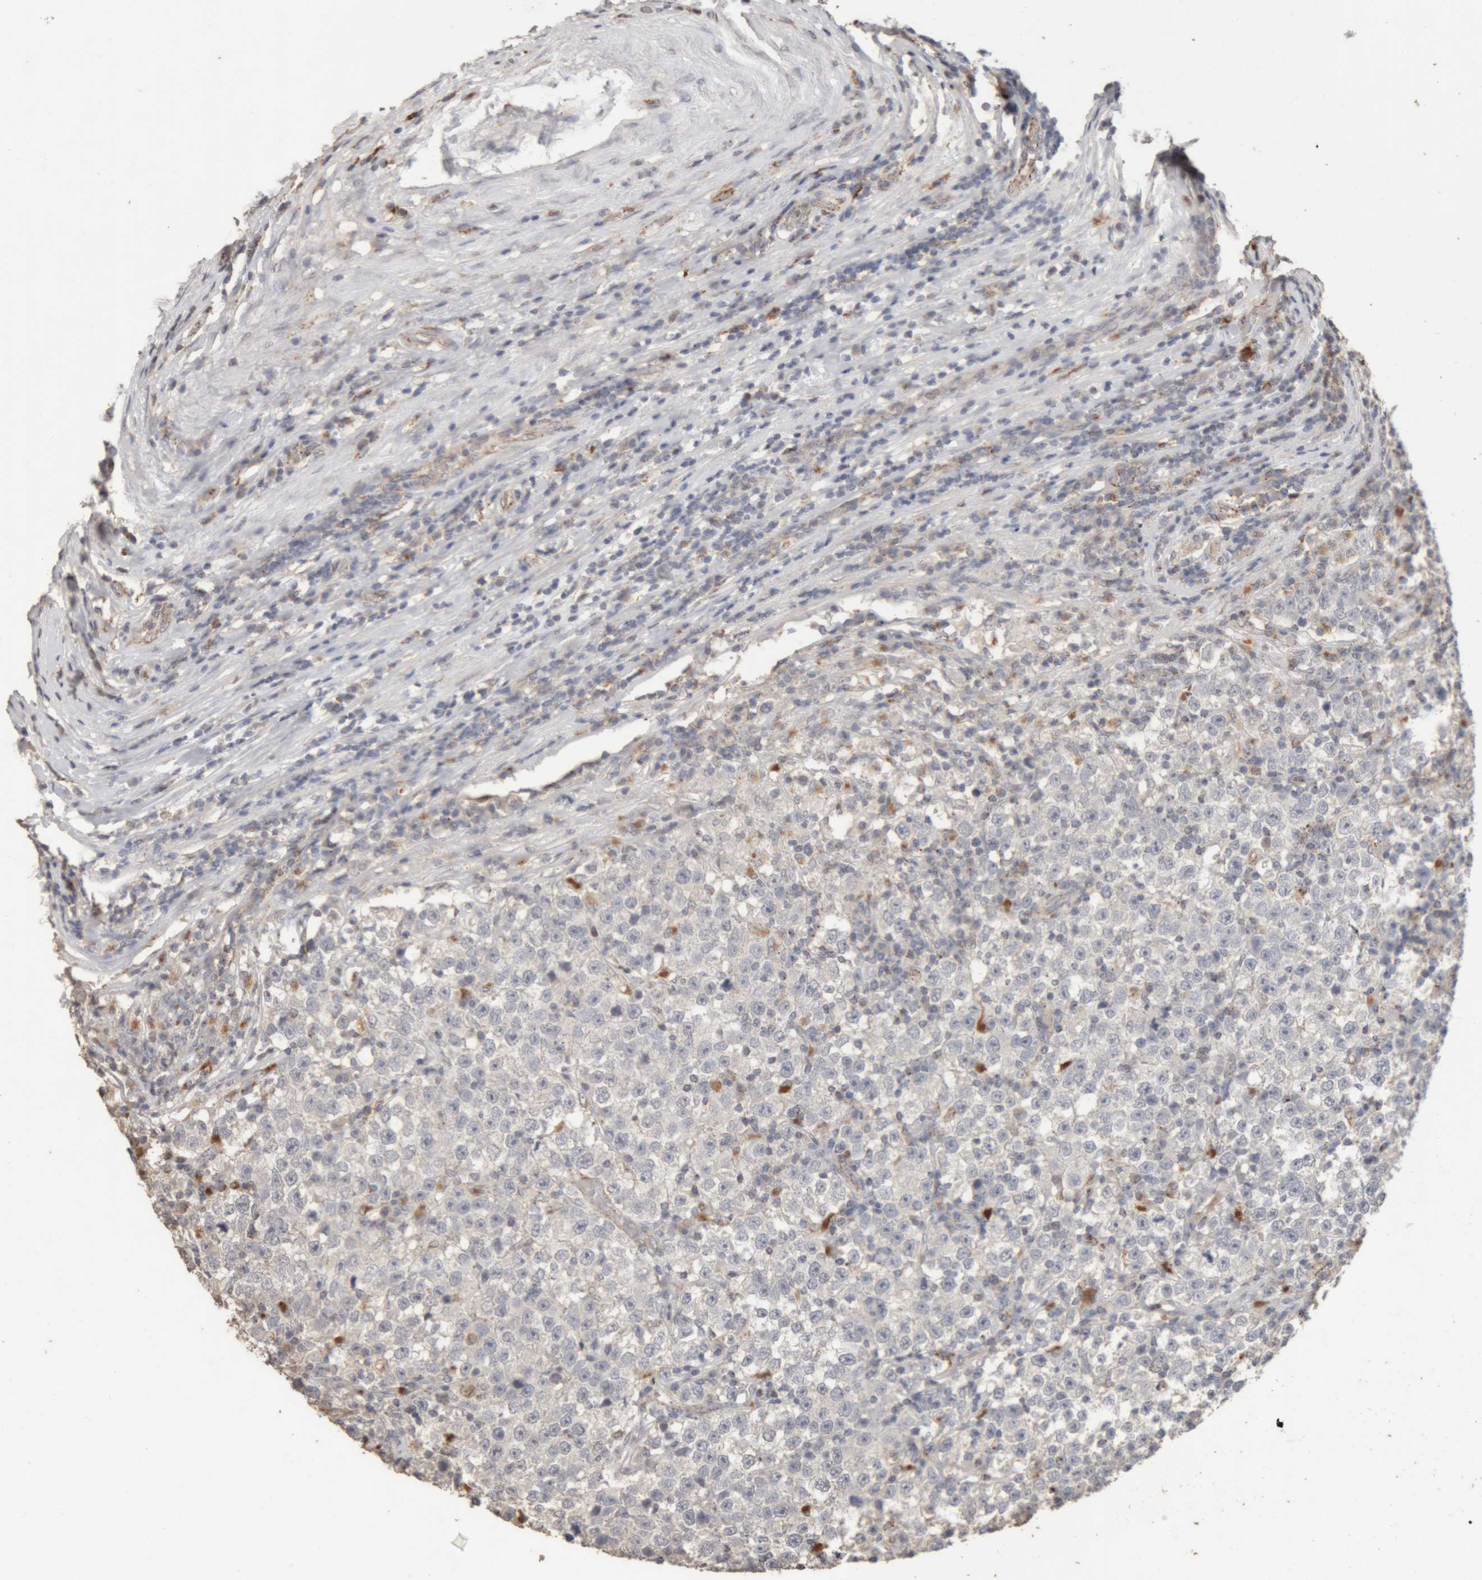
{"staining": {"intensity": "negative", "quantity": "none", "location": "none"}, "tissue": "testis cancer", "cell_type": "Tumor cells", "image_type": "cancer", "snomed": [{"axis": "morphology", "description": "Seminoma, NOS"}, {"axis": "topography", "description": "Testis"}], "caption": "A high-resolution histopathology image shows IHC staining of testis cancer (seminoma), which demonstrates no significant staining in tumor cells. (DAB (3,3'-diaminobenzidine) immunohistochemistry, high magnification).", "gene": "ARSA", "patient": {"sex": "male", "age": 43}}